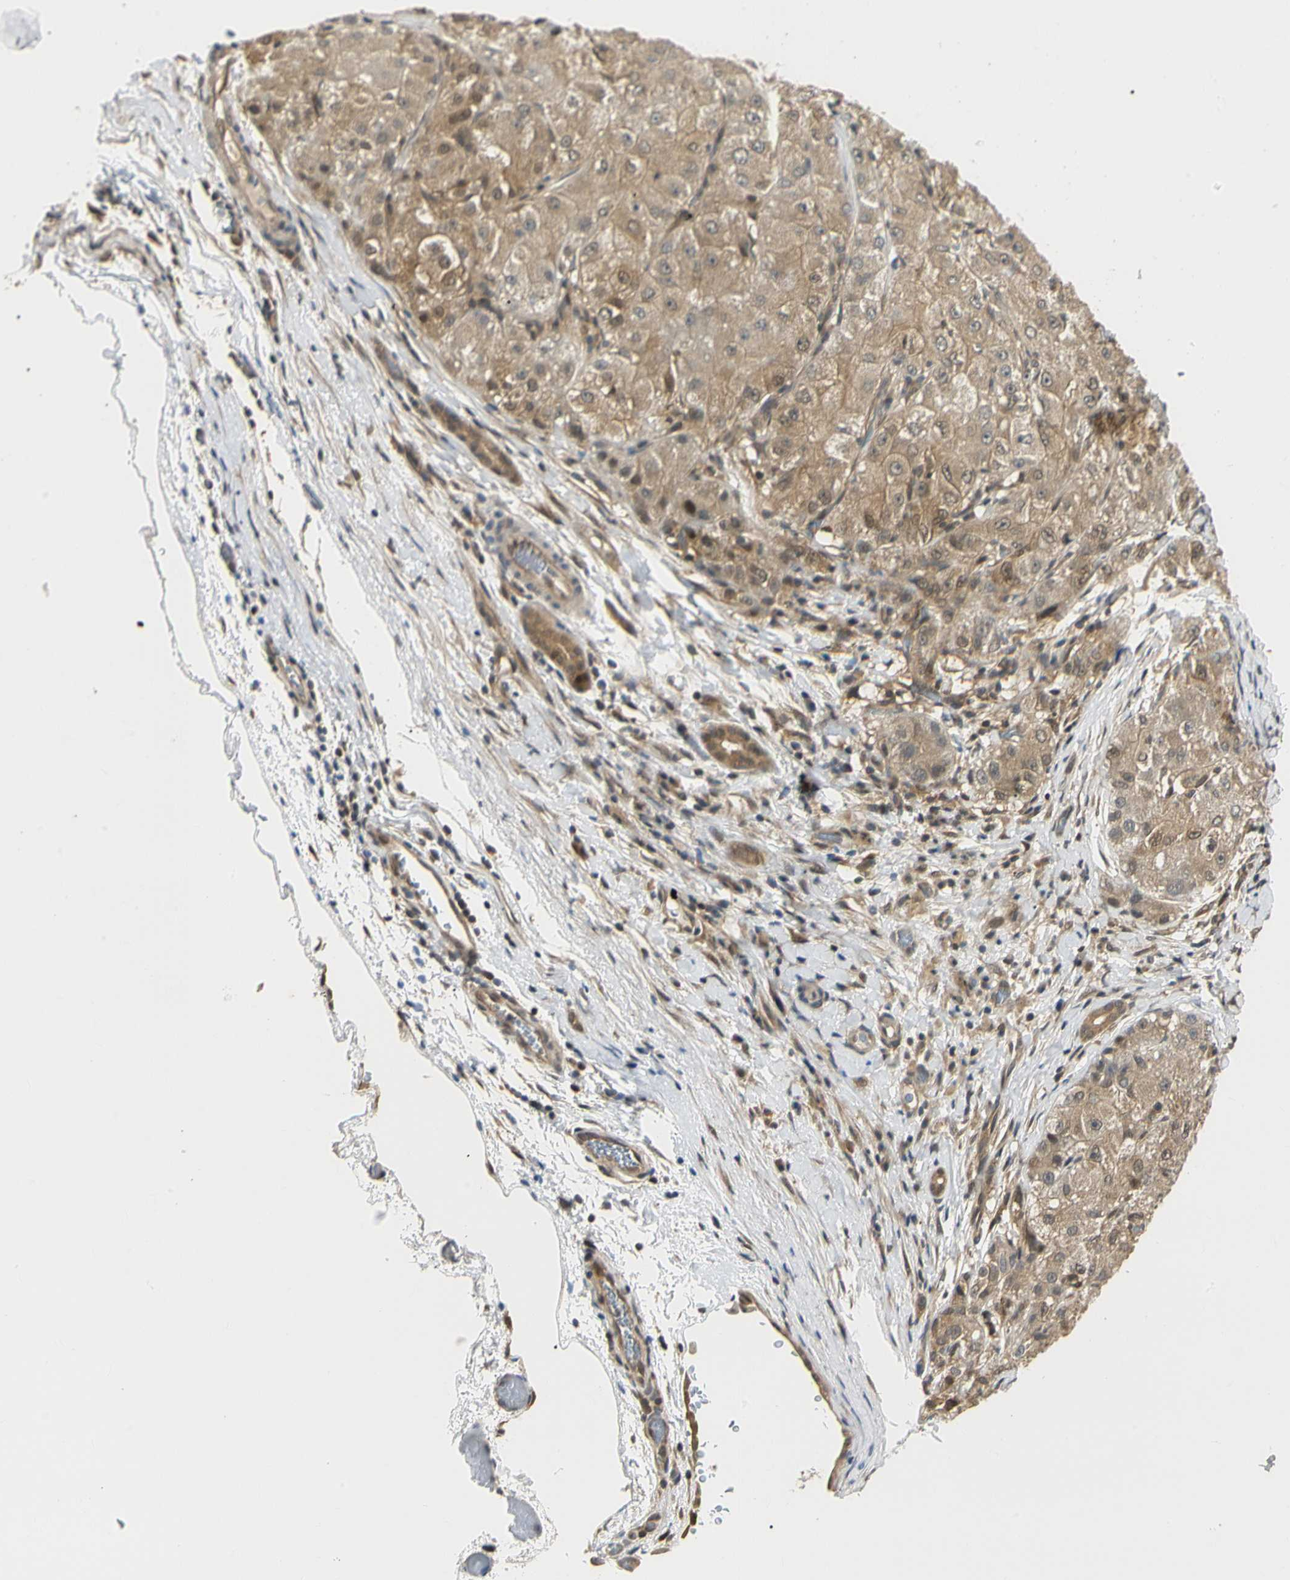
{"staining": {"intensity": "moderate", "quantity": ">75%", "location": "cytoplasmic/membranous,nuclear"}, "tissue": "liver cancer", "cell_type": "Tumor cells", "image_type": "cancer", "snomed": [{"axis": "morphology", "description": "Carcinoma, Hepatocellular, NOS"}, {"axis": "topography", "description": "Liver"}], "caption": "There is medium levels of moderate cytoplasmic/membranous and nuclear positivity in tumor cells of liver cancer (hepatocellular carcinoma), as demonstrated by immunohistochemical staining (brown color).", "gene": "UBE2Z", "patient": {"sex": "male", "age": 80}}